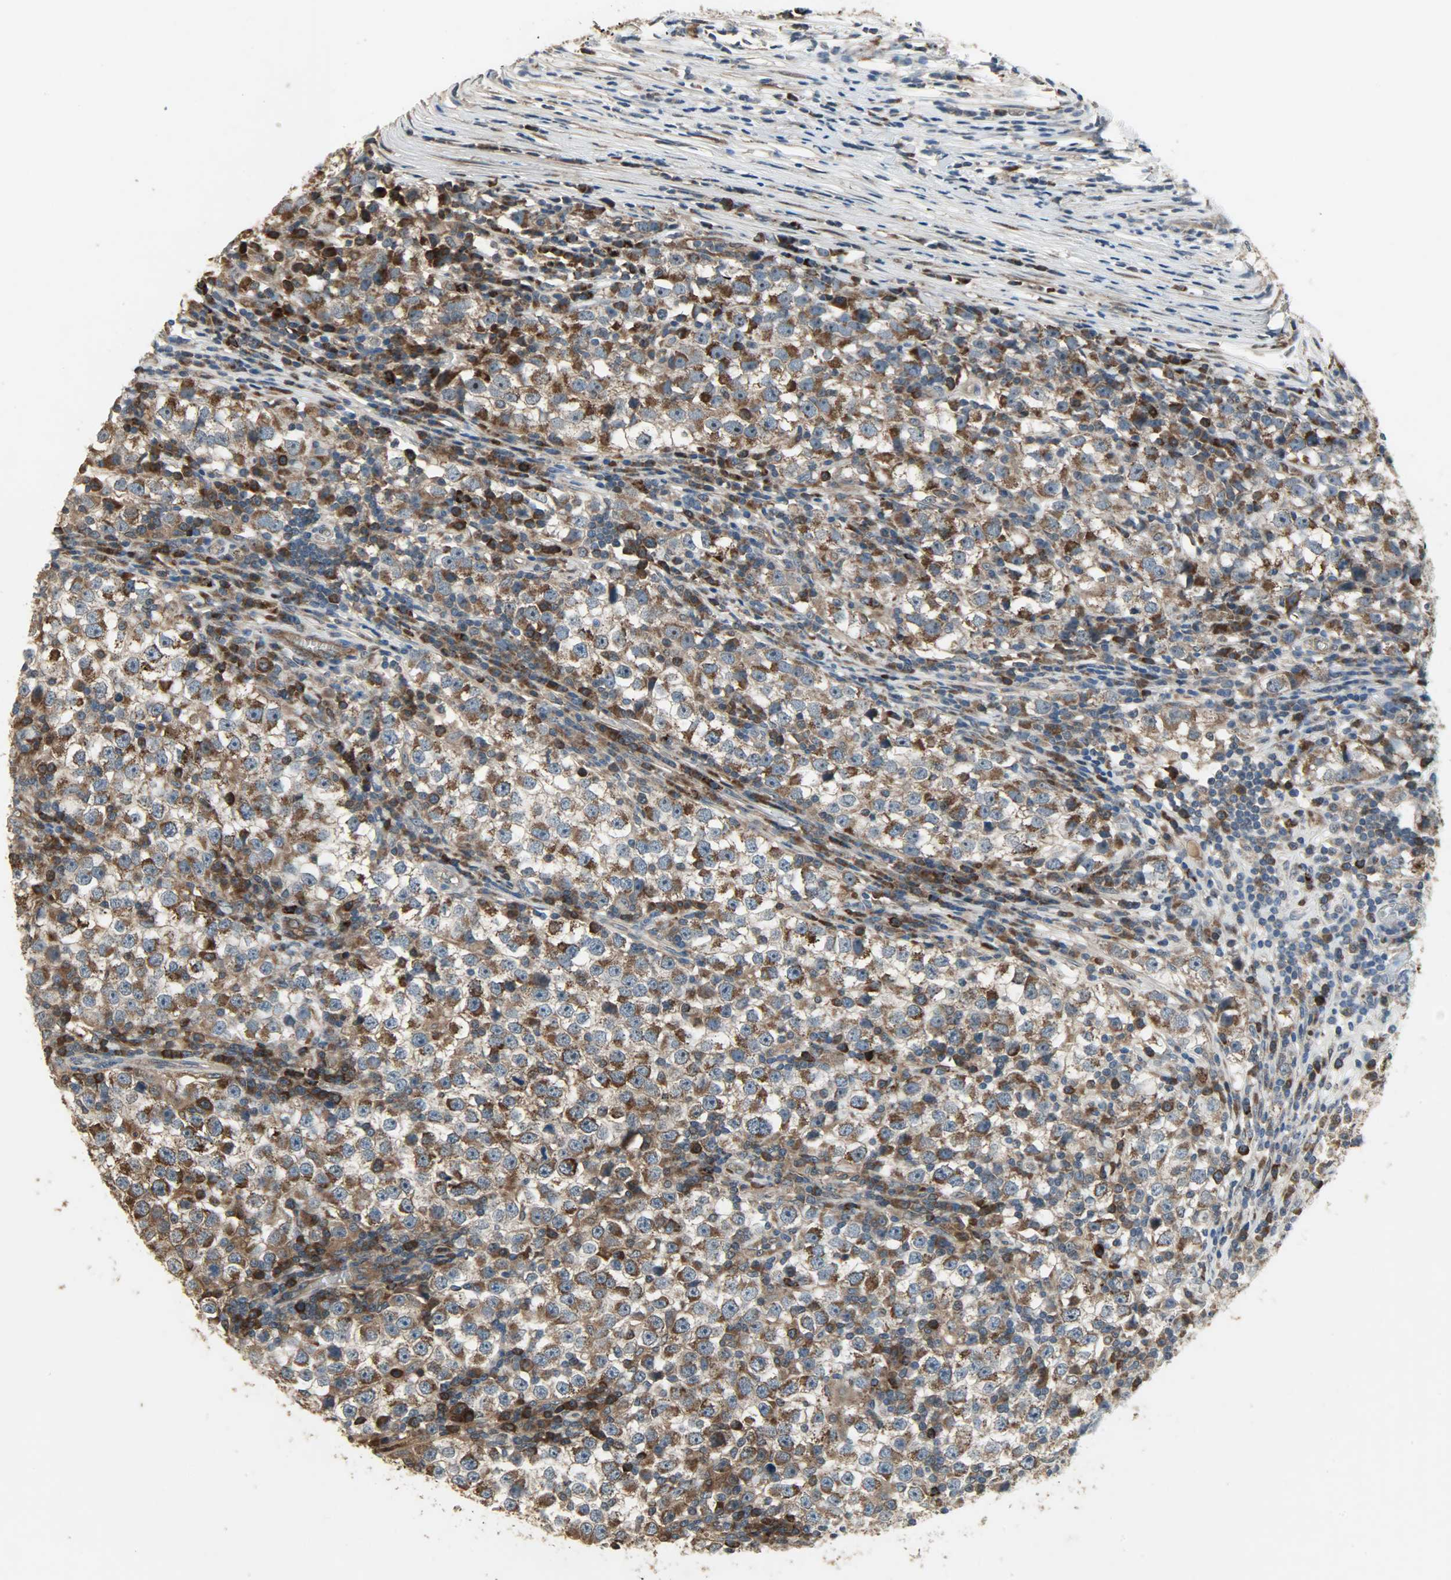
{"staining": {"intensity": "strong", "quantity": ">75%", "location": "cytoplasmic/membranous"}, "tissue": "testis cancer", "cell_type": "Tumor cells", "image_type": "cancer", "snomed": [{"axis": "morphology", "description": "Seminoma, NOS"}, {"axis": "topography", "description": "Testis"}], "caption": "Protein expression analysis of seminoma (testis) demonstrates strong cytoplasmic/membranous staining in about >75% of tumor cells.", "gene": "AMT", "patient": {"sex": "male", "age": 65}}